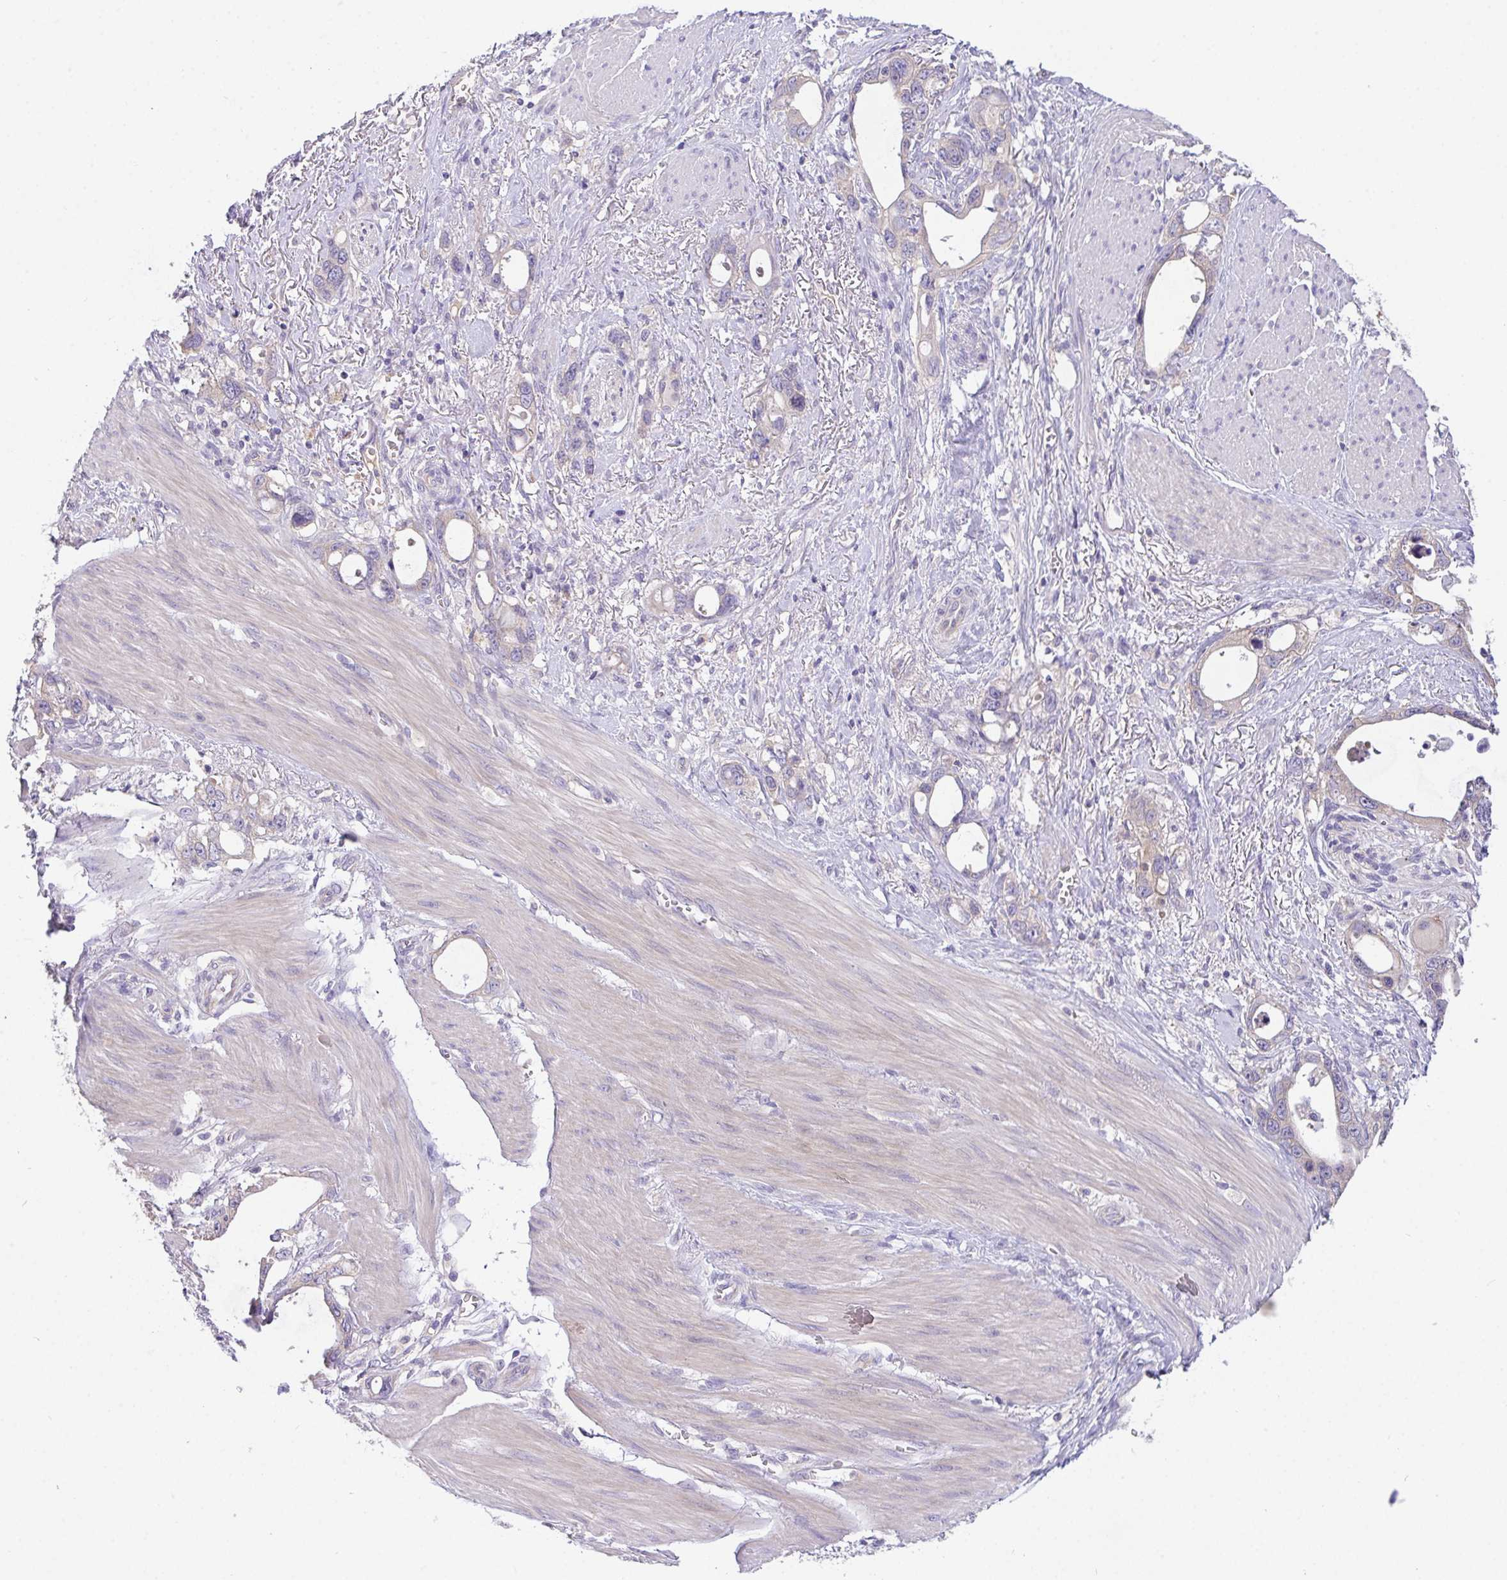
{"staining": {"intensity": "weak", "quantity": "25%-75%", "location": "cytoplasmic/membranous"}, "tissue": "stomach cancer", "cell_type": "Tumor cells", "image_type": "cancer", "snomed": [{"axis": "morphology", "description": "Adenocarcinoma, NOS"}, {"axis": "topography", "description": "Stomach, upper"}], "caption": "The photomicrograph shows a brown stain indicating the presence of a protein in the cytoplasmic/membranous of tumor cells in stomach cancer (adenocarcinoma). The staining was performed using DAB (3,3'-diaminobenzidine), with brown indicating positive protein expression. Nuclei are stained blue with hematoxylin.", "gene": "ZNF581", "patient": {"sex": "male", "age": 74}}